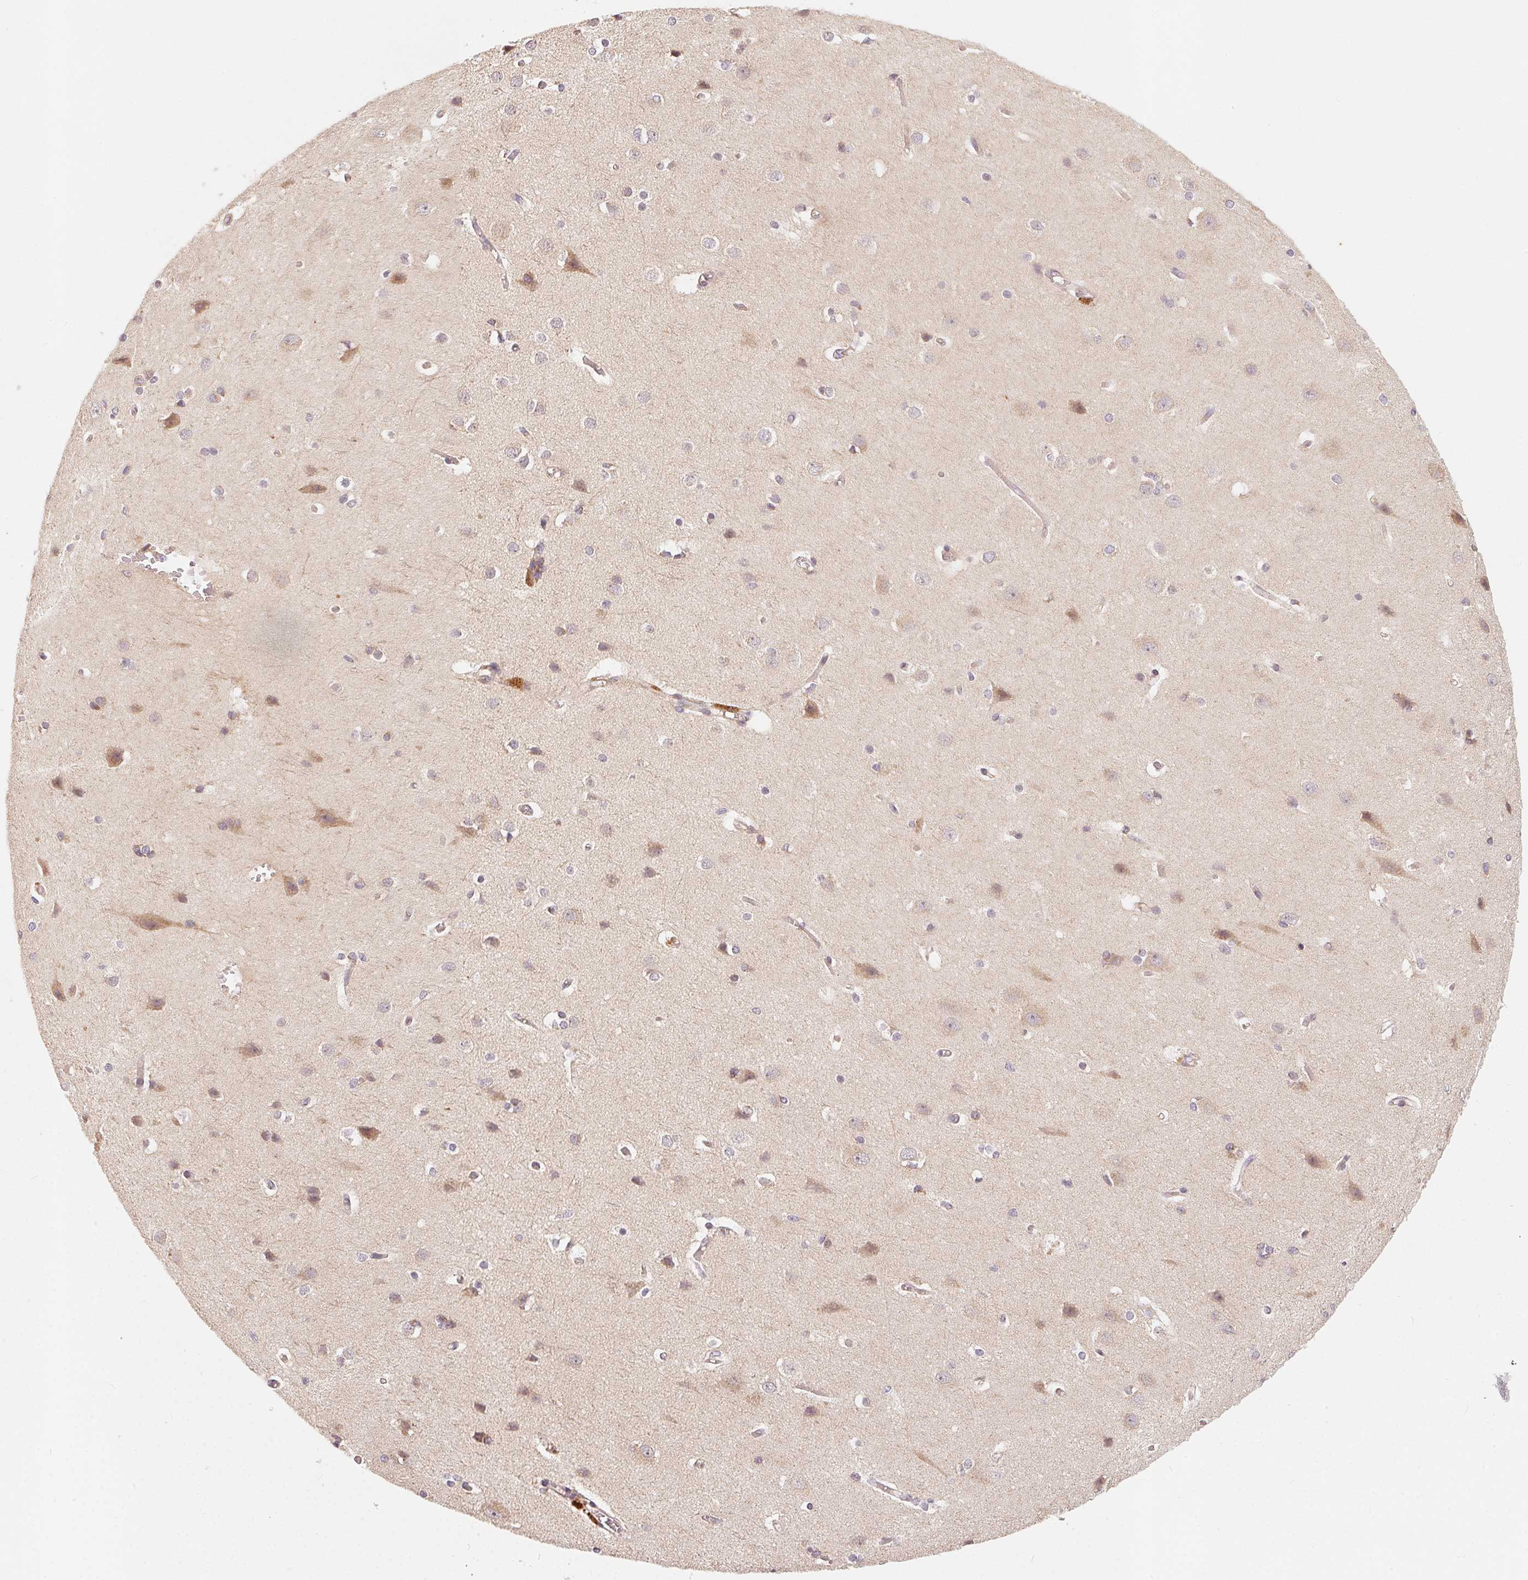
{"staining": {"intensity": "weak", "quantity": "25%-75%", "location": "cytoplasmic/membranous"}, "tissue": "cerebral cortex", "cell_type": "Endothelial cells", "image_type": "normal", "snomed": [{"axis": "morphology", "description": "Normal tissue, NOS"}, {"axis": "topography", "description": "Cerebral cortex"}], "caption": "Protein staining of unremarkable cerebral cortex demonstrates weak cytoplasmic/membranous staining in about 25%-75% of endothelial cells. The protein is shown in brown color, while the nuclei are stained blue.", "gene": "MATCAP1", "patient": {"sex": "male", "age": 37}}